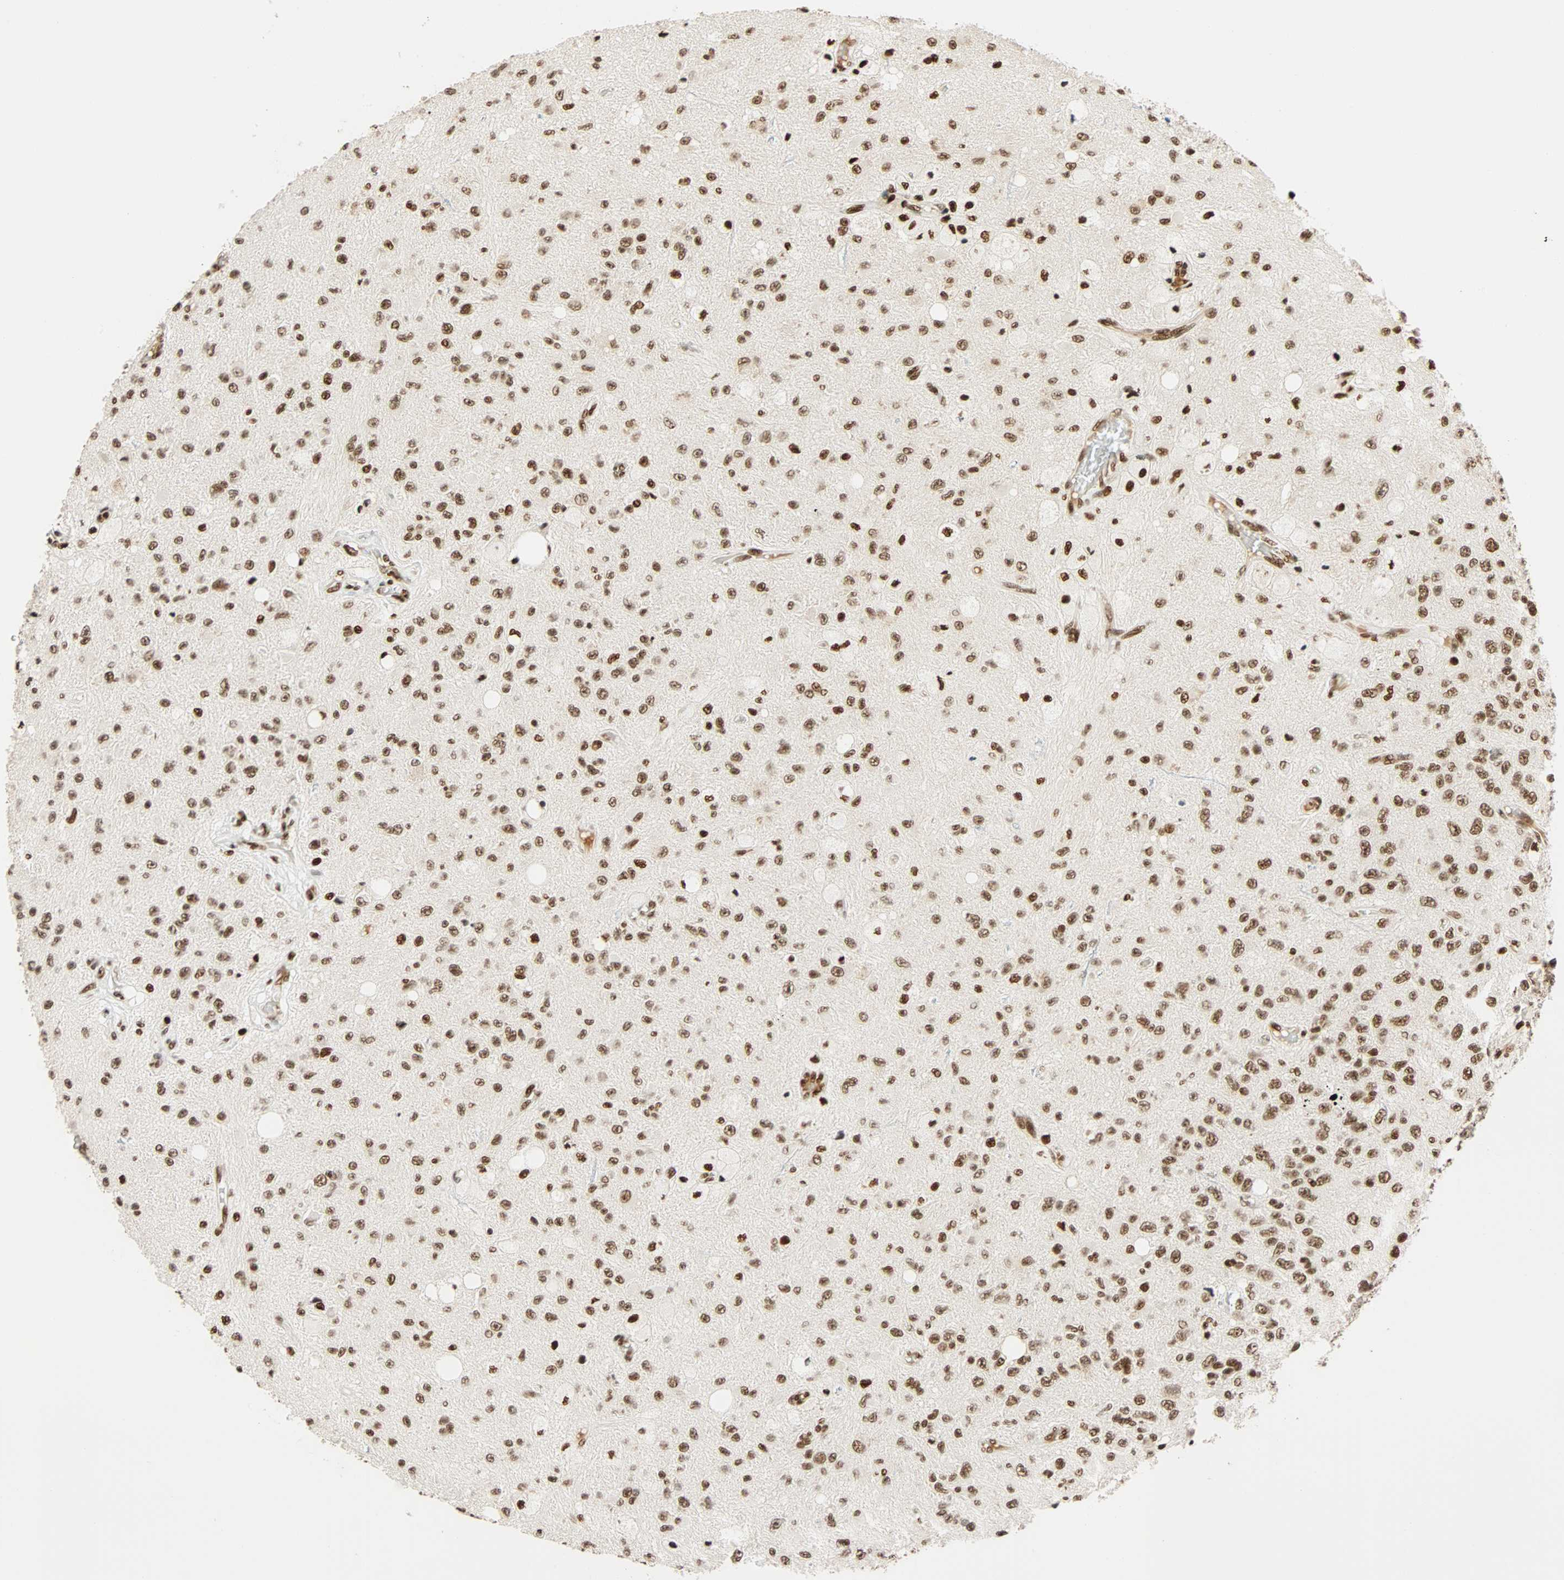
{"staining": {"intensity": "moderate", "quantity": ">75%", "location": "nuclear"}, "tissue": "glioma", "cell_type": "Tumor cells", "image_type": "cancer", "snomed": [{"axis": "morphology", "description": "Glioma, malignant, High grade"}, {"axis": "topography", "description": "pancreas cauda"}], "caption": "The photomicrograph exhibits a brown stain indicating the presence of a protein in the nuclear of tumor cells in malignant glioma (high-grade).", "gene": "CDK12", "patient": {"sex": "male", "age": 60}}